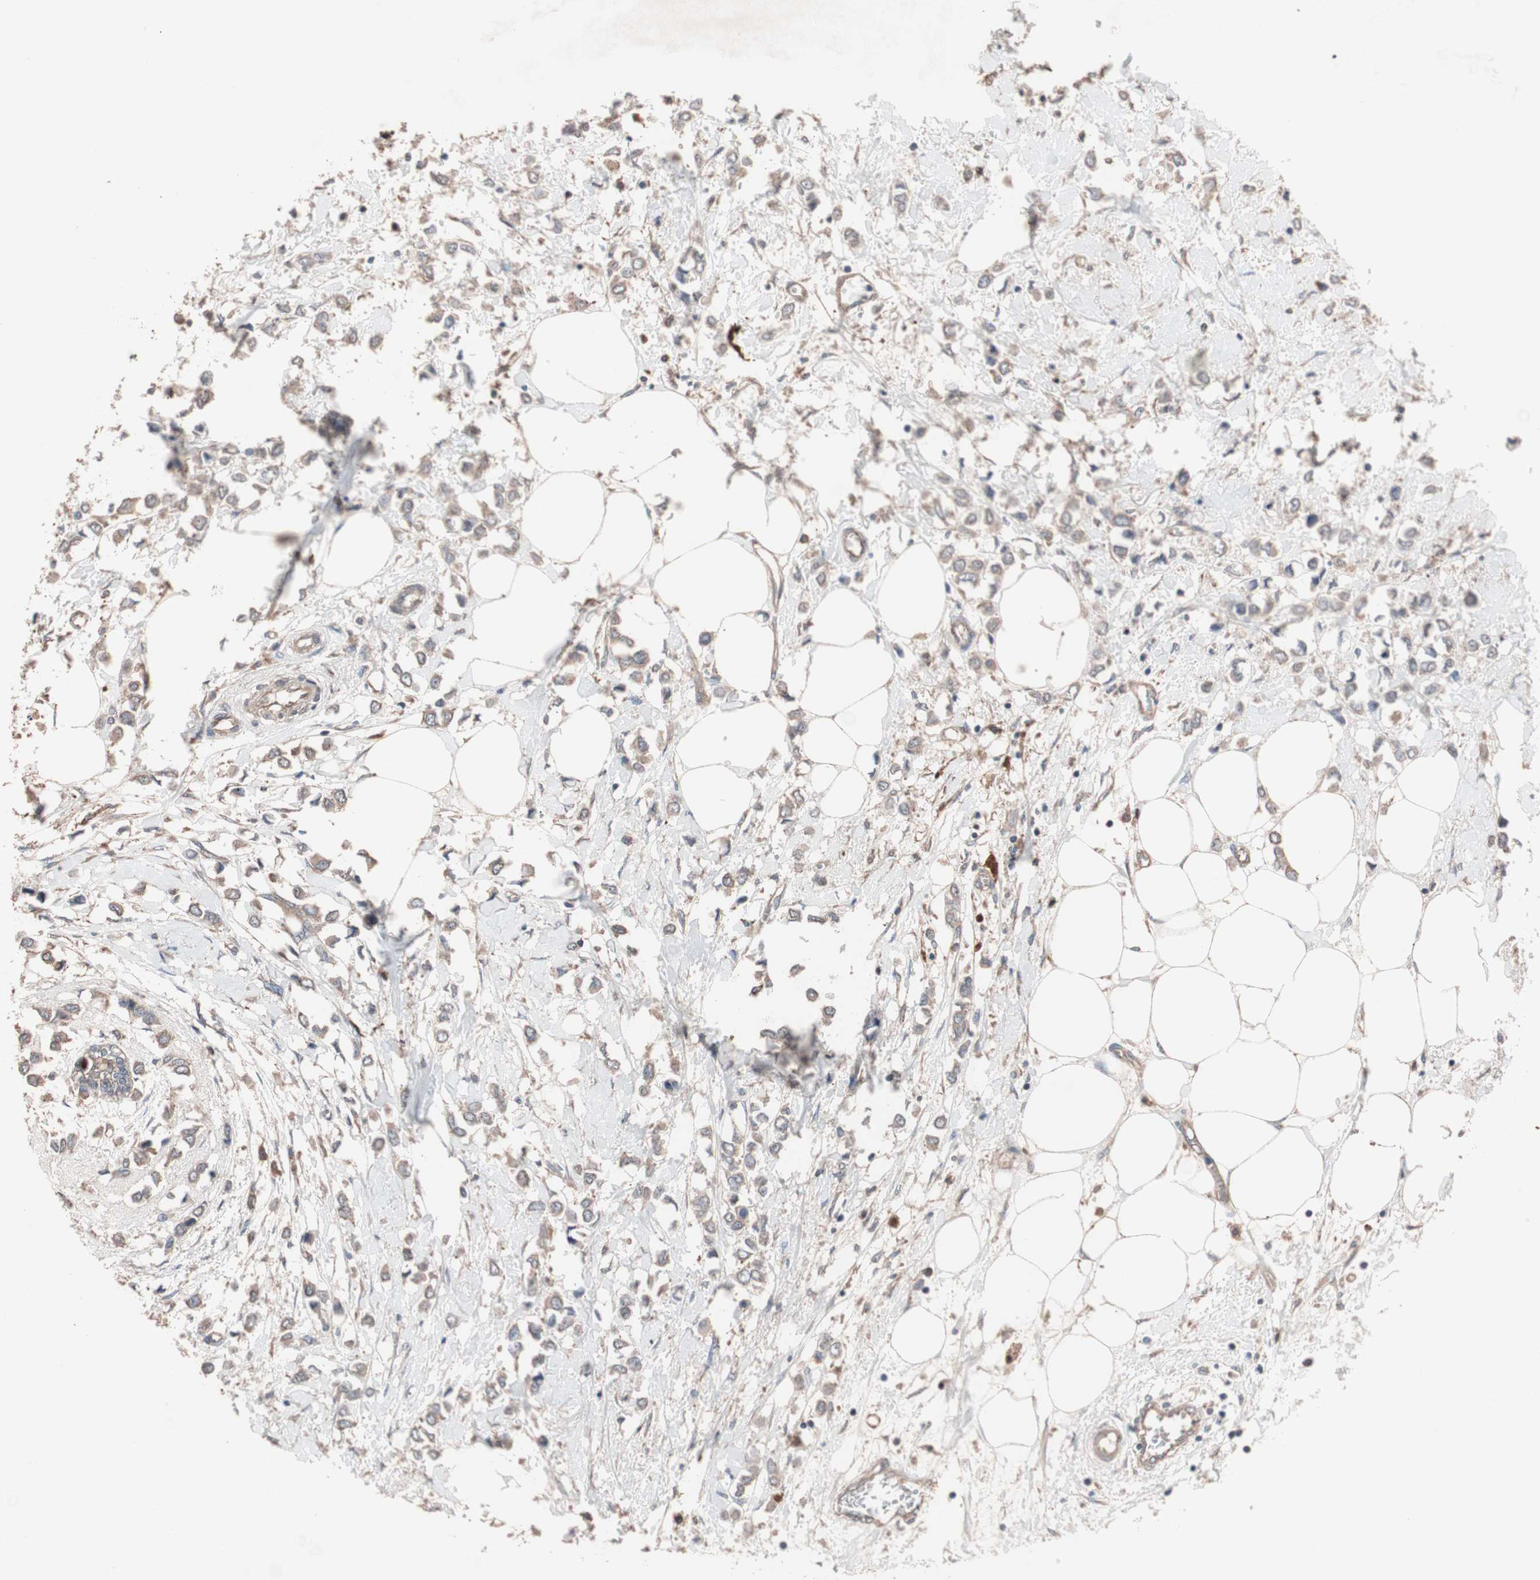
{"staining": {"intensity": "weak", "quantity": ">75%", "location": "cytoplasmic/membranous"}, "tissue": "breast cancer", "cell_type": "Tumor cells", "image_type": "cancer", "snomed": [{"axis": "morphology", "description": "Lobular carcinoma"}, {"axis": "topography", "description": "Breast"}], "caption": "Immunohistochemical staining of breast lobular carcinoma reveals low levels of weak cytoplasmic/membranous positivity in approximately >75% of tumor cells.", "gene": "ATG7", "patient": {"sex": "female", "age": 51}}